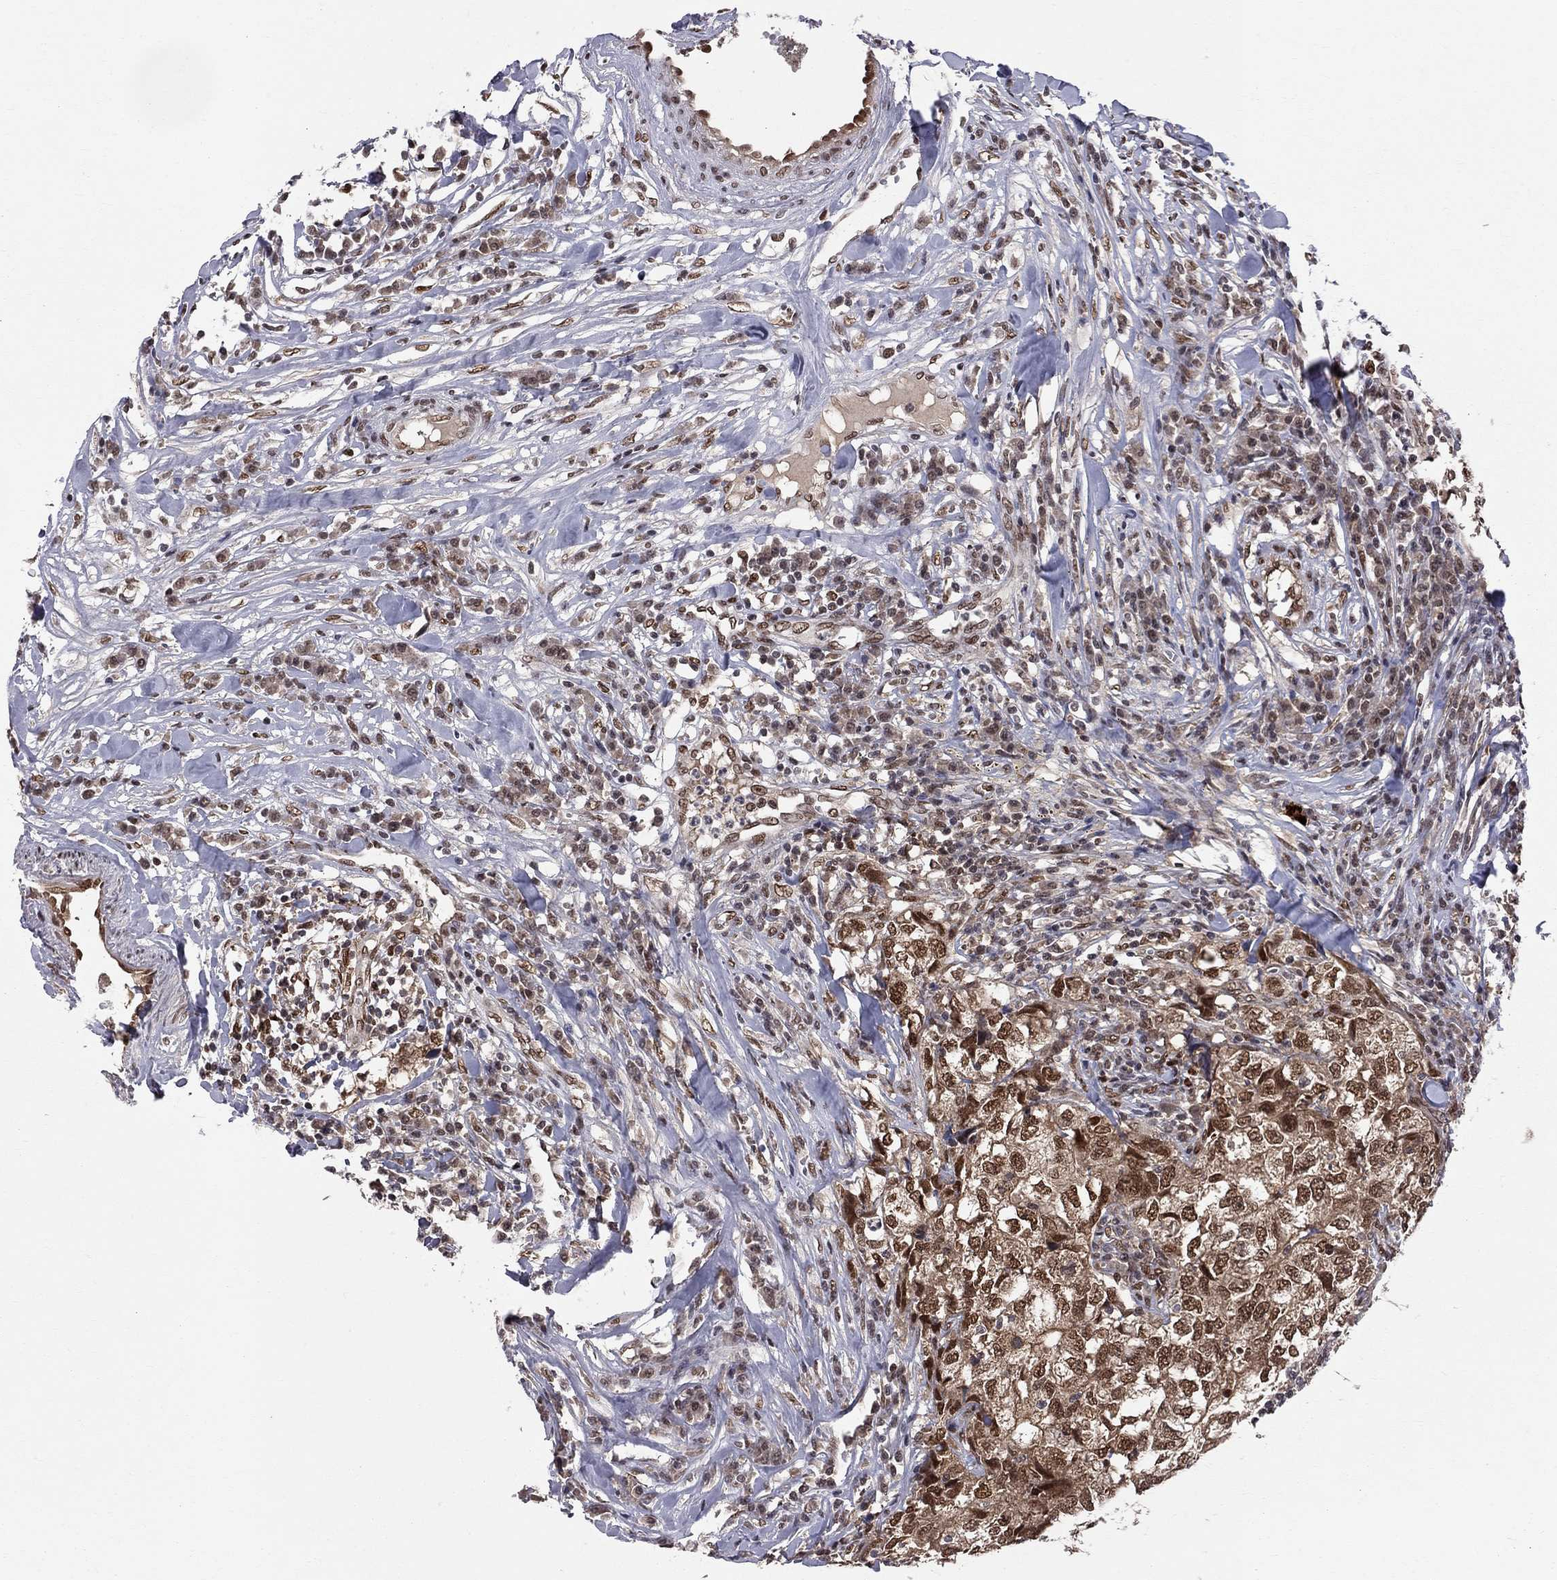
{"staining": {"intensity": "strong", "quantity": ">75%", "location": "nuclear"}, "tissue": "breast cancer", "cell_type": "Tumor cells", "image_type": "cancer", "snomed": [{"axis": "morphology", "description": "Duct carcinoma"}, {"axis": "topography", "description": "Breast"}], "caption": "Immunohistochemistry (IHC) staining of breast cancer, which displays high levels of strong nuclear expression in approximately >75% of tumor cells indicating strong nuclear protein expression. The staining was performed using DAB (3,3'-diaminobenzidine) (brown) for protein detection and nuclei were counterstained in hematoxylin (blue).", "gene": "SAP30L", "patient": {"sex": "female", "age": 30}}